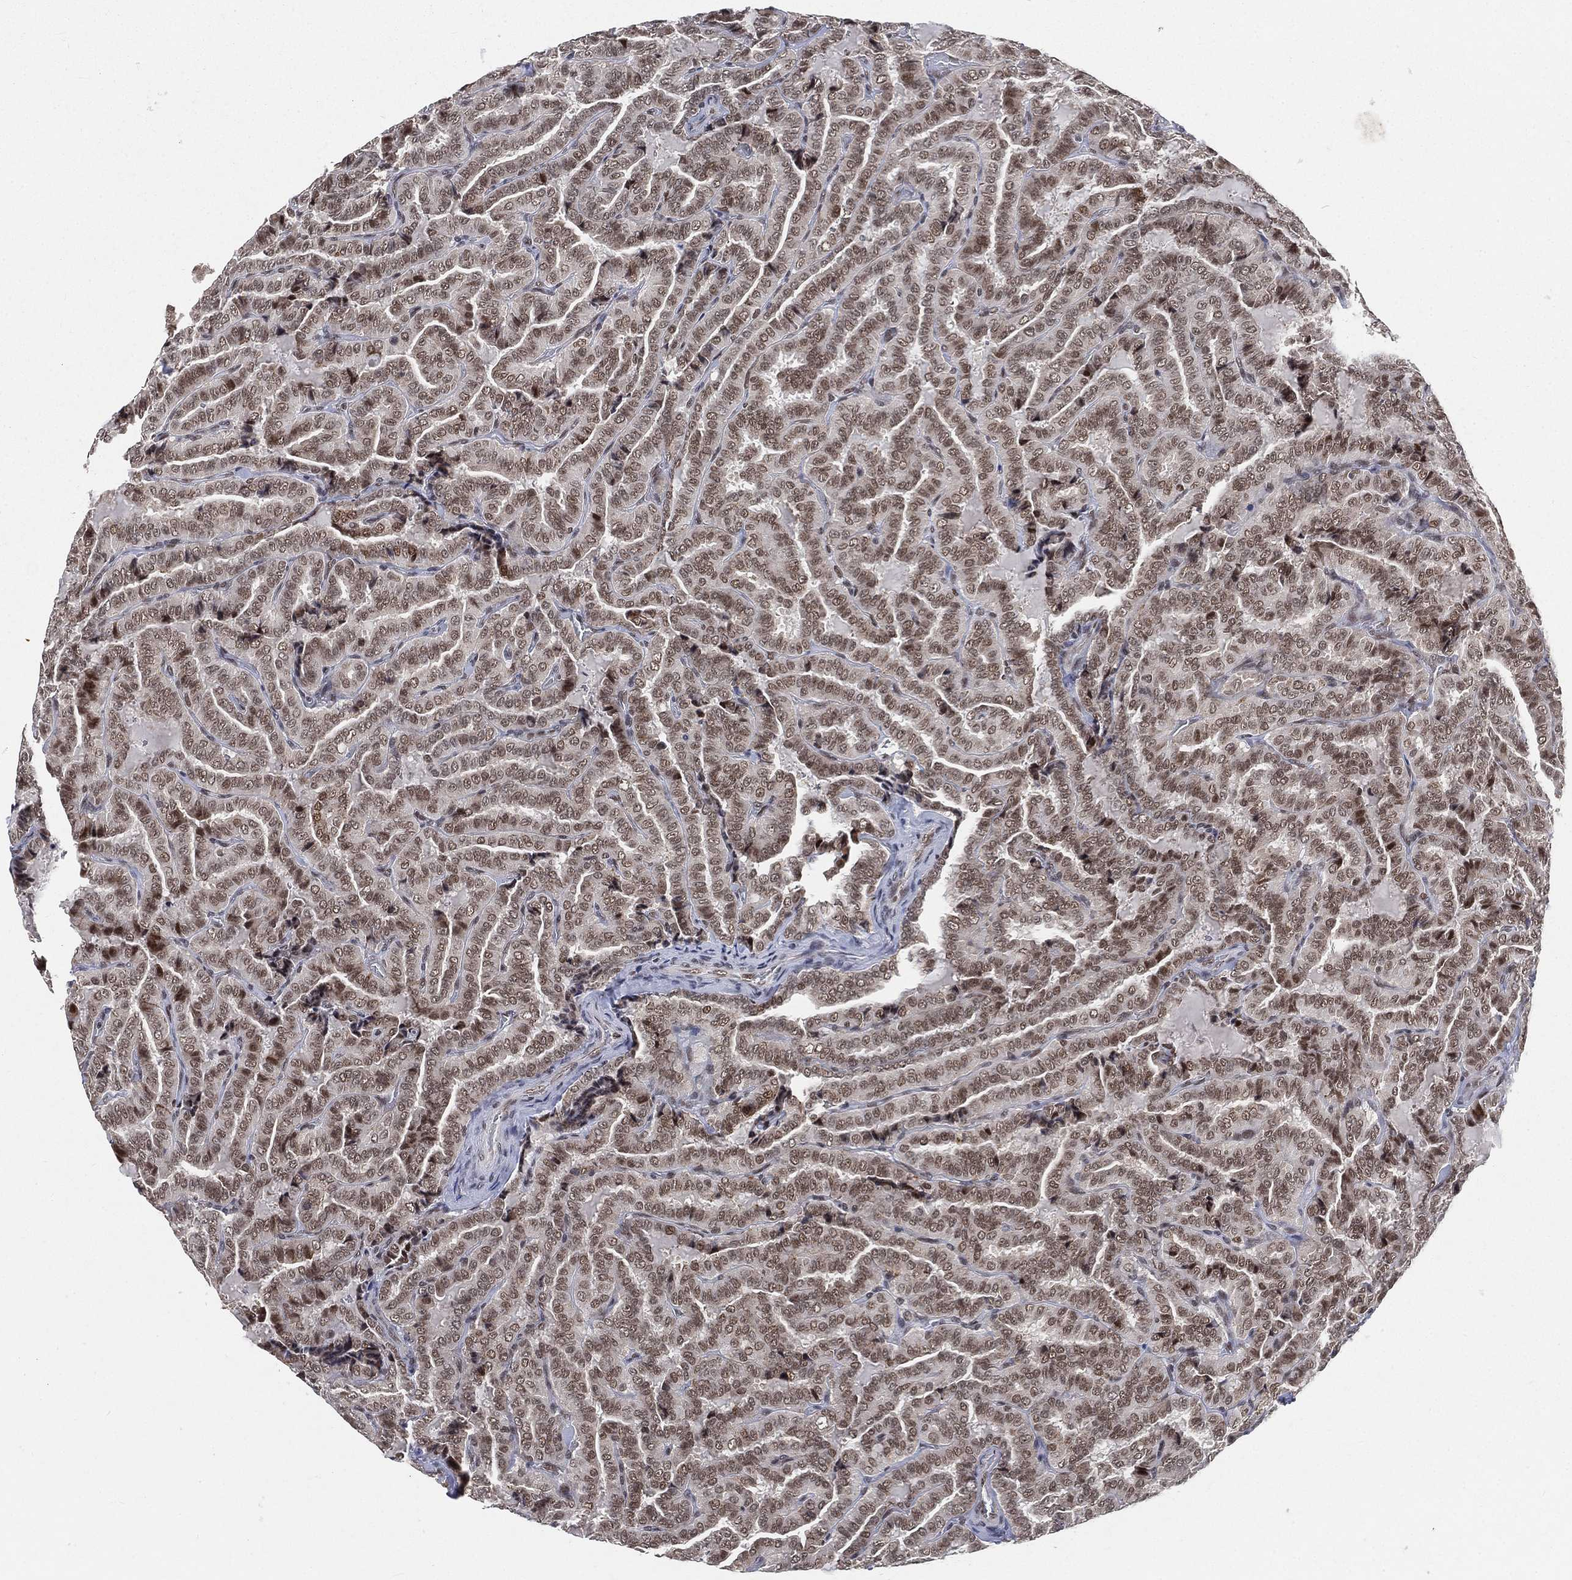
{"staining": {"intensity": "weak", "quantity": ">75%", "location": "nuclear"}, "tissue": "thyroid cancer", "cell_type": "Tumor cells", "image_type": "cancer", "snomed": [{"axis": "morphology", "description": "Papillary adenocarcinoma, NOS"}, {"axis": "topography", "description": "Thyroid gland"}], "caption": "Immunohistochemistry (IHC) (DAB (3,3'-diaminobenzidine)) staining of thyroid cancer shows weak nuclear protein positivity in about >75% of tumor cells.", "gene": "YLPM1", "patient": {"sex": "female", "age": 39}}